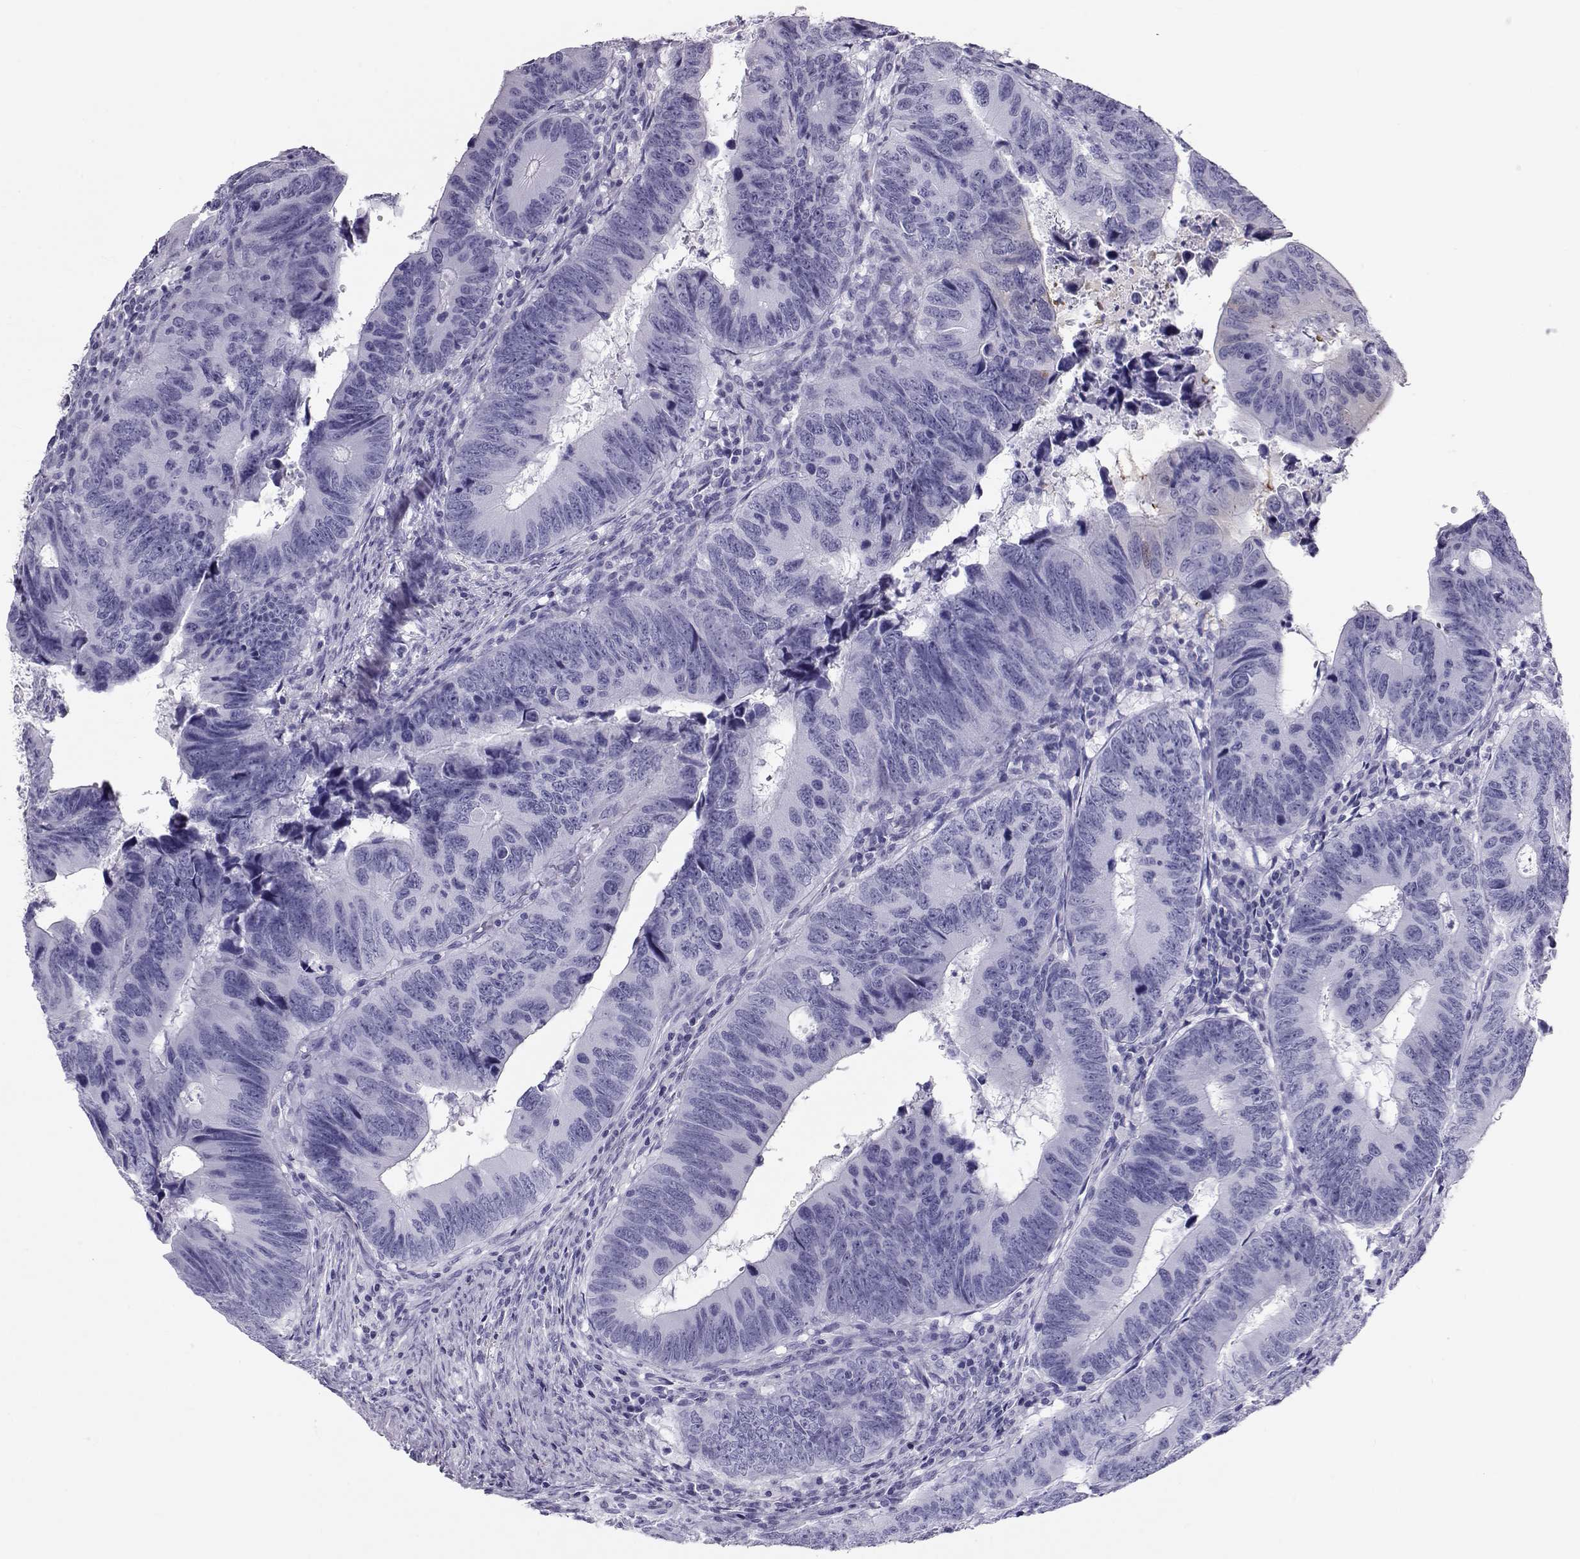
{"staining": {"intensity": "negative", "quantity": "none", "location": "none"}, "tissue": "colorectal cancer", "cell_type": "Tumor cells", "image_type": "cancer", "snomed": [{"axis": "morphology", "description": "Adenocarcinoma, NOS"}, {"axis": "topography", "description": "Colon"}], "caption": "Tumor cells show no significant positivity in colorectal adenocarcinoma. (Stains: DAB (3,3'-diaminobenzidine) IHC with hematoxylin counter stain, Microscopy: brightfield microscopy at high magnification).", "gene": "RD3", "patient": {"sex": "female", "age": 82}}